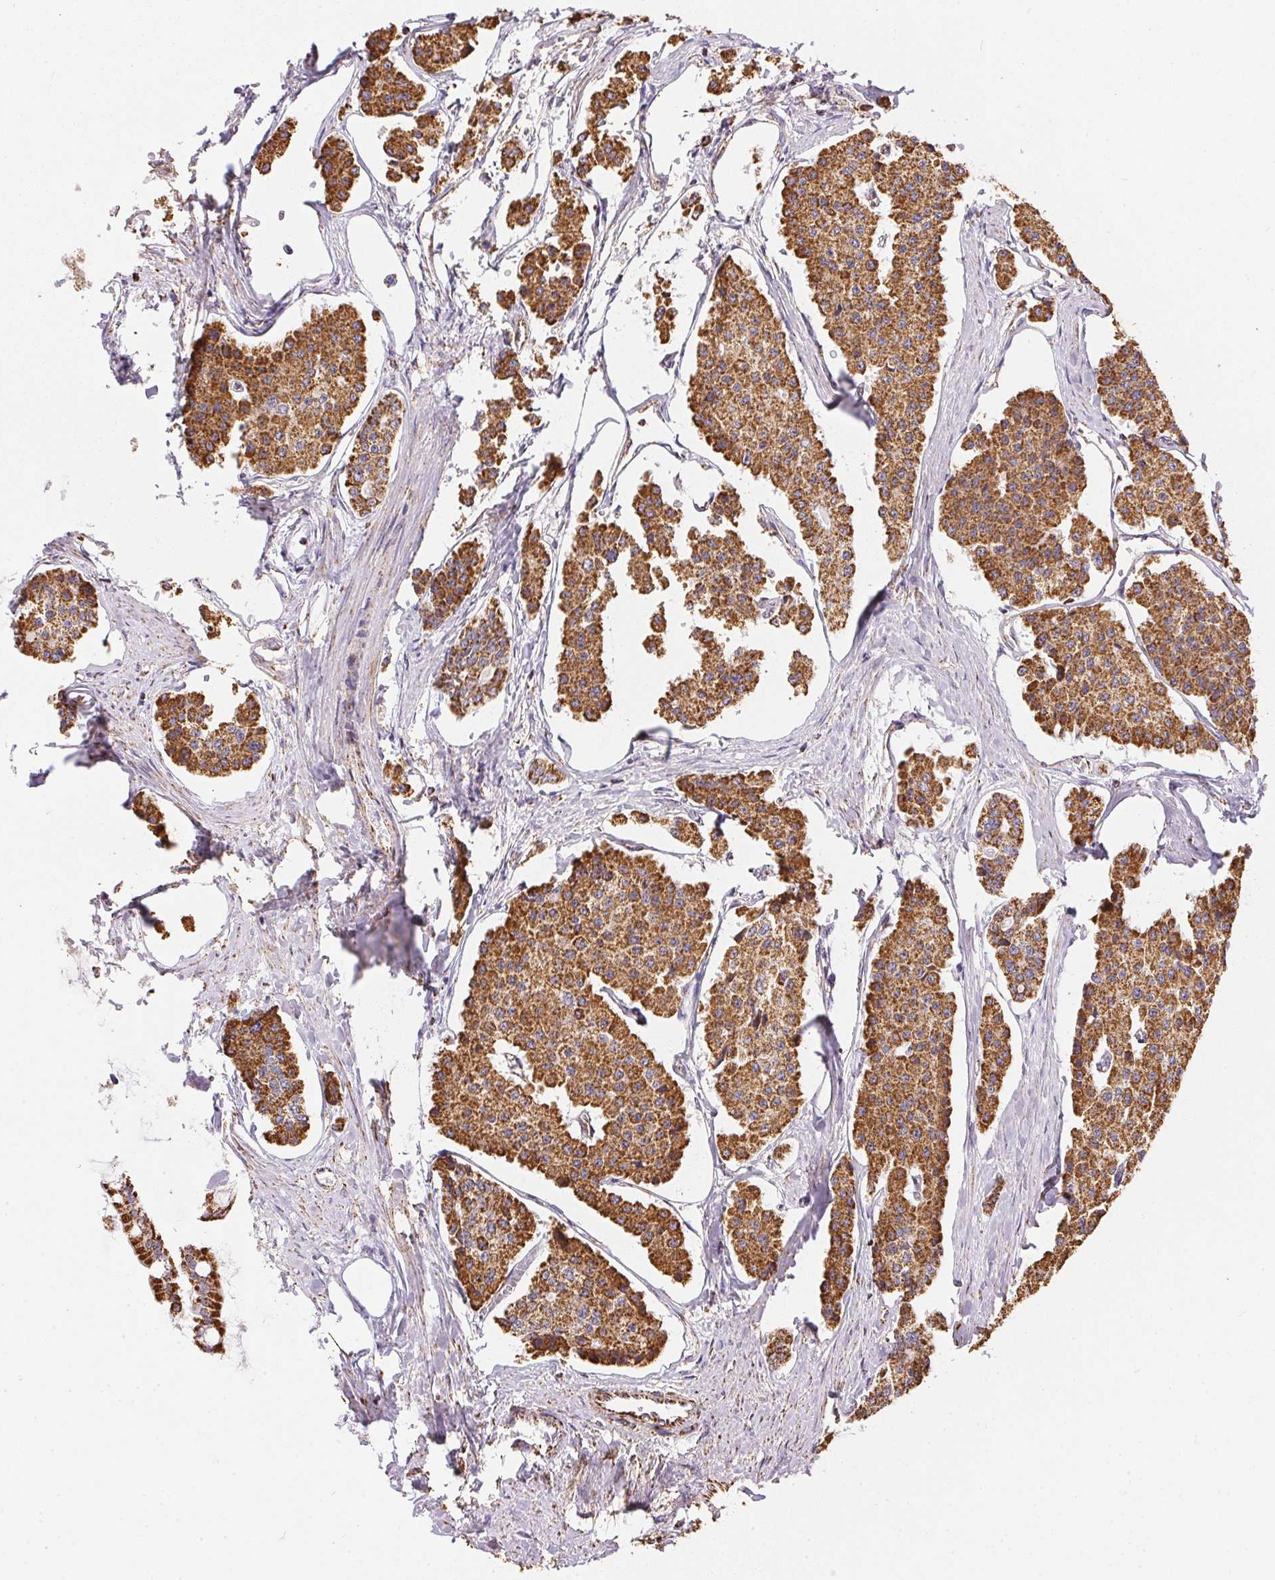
{"staining": {"intensity": "strong", "quantity": ">75%", "location": "cytoplasmic/membranous"}, "tissue": "carcinoid", "cell_type": "Tumor cells", "image_type": "cancer", "snomed": [{"axis": "morphology", "description": "Carcinoid, malignant, NOS"}, {"axis": "topography", "description": "Small intestine"}], "caption": "Protein staining reveals strong cytoplasmic/membranous positivity in approximately >75% of tumor cells in malignant carcinoid. (Stains: DAB (3,3'-diaminobenzidine) in brown, nuclei in blue, Microscopy: brightfield microscopy at high magnification).", "gene": "MAPK11", "patient": {"sex": "female", "age": 65}}